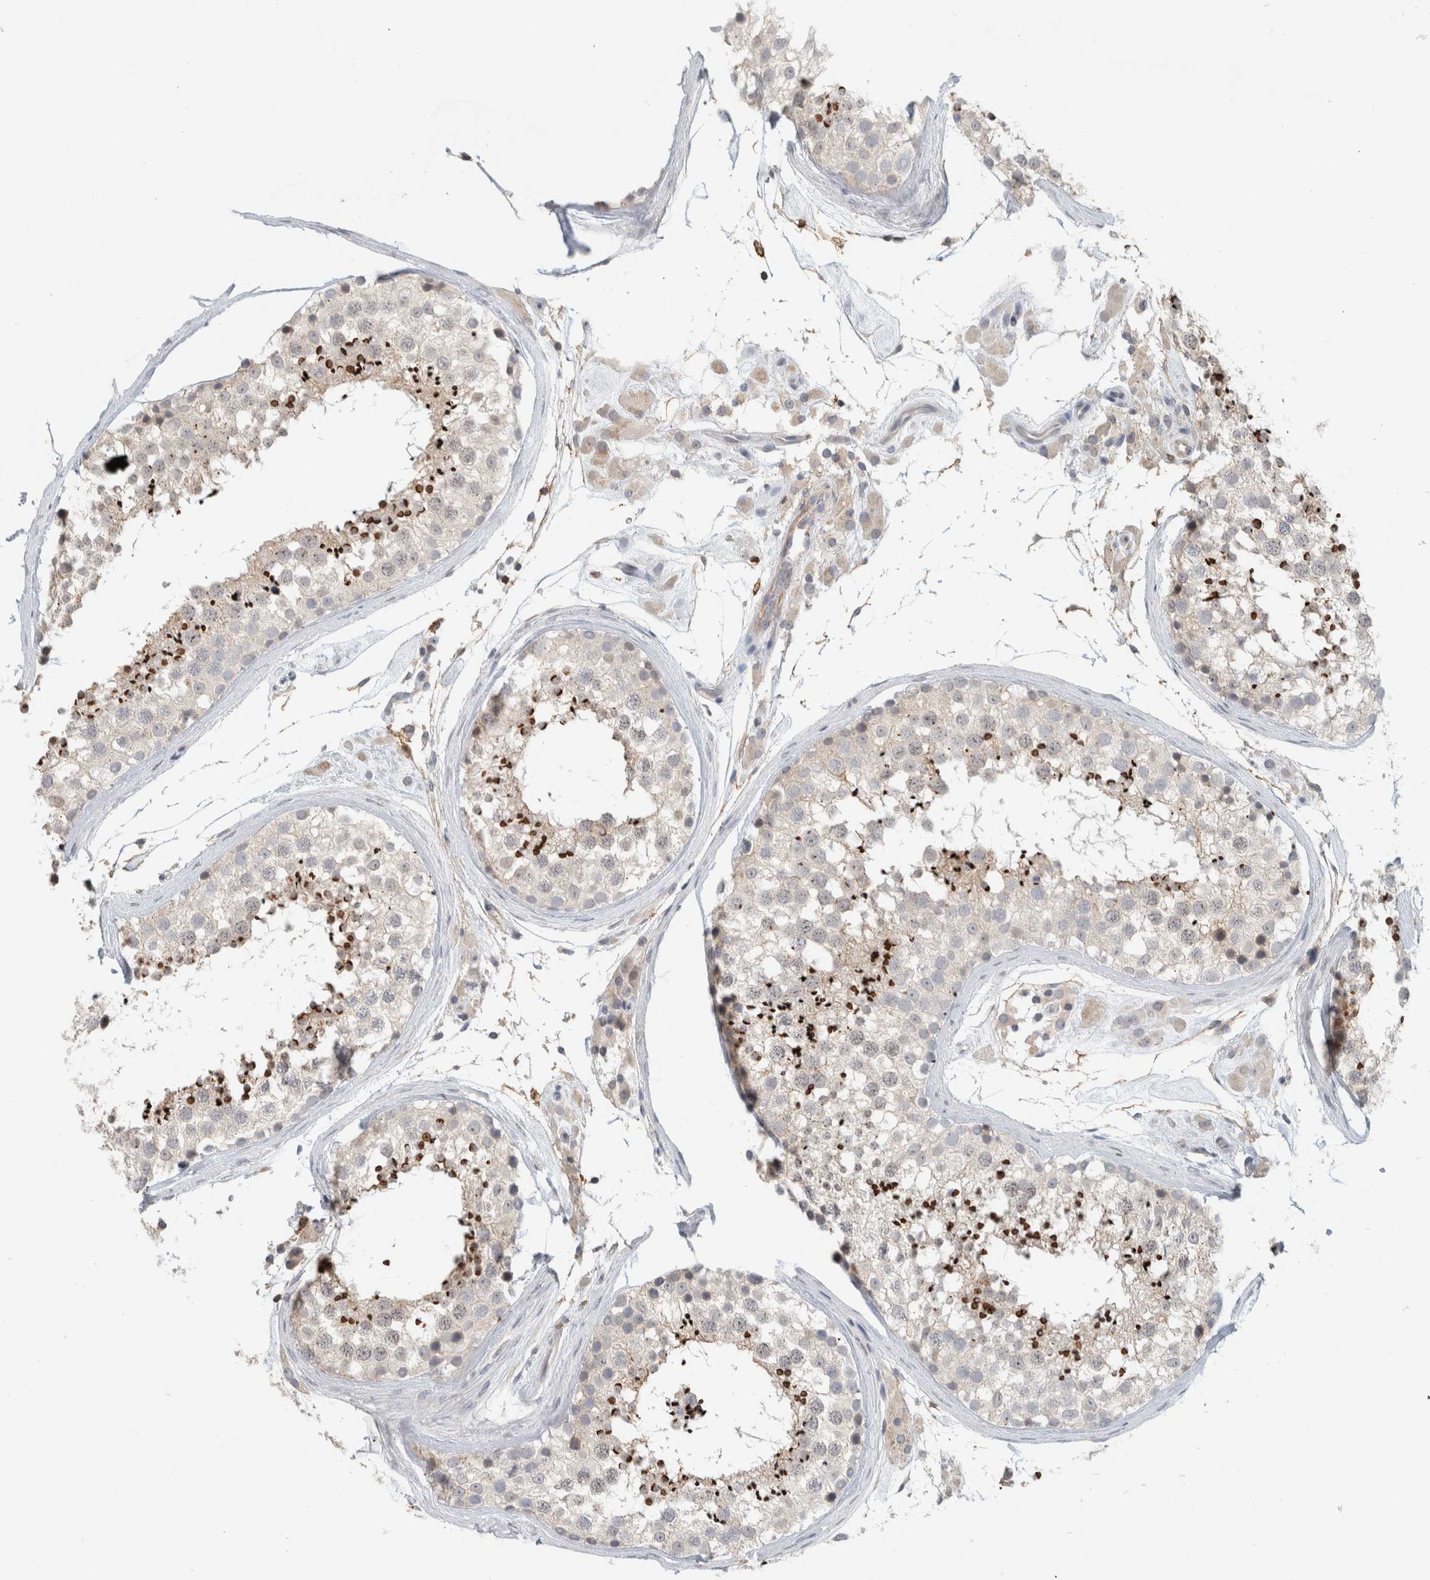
{"staining": {"intensity": "strong", "quantity": "<25%", "location": "cytoplasmic/membranous"}, "tissue": "testis", "cell_type": "Cells in seminiferous ducts", "image_type": "normal", "snomed": [{"axis": "morphology", "description": "Normal tissue, NOS"}, {"axis": "topography", "description": "Testis"}], "caption": "Protein staining of benign testis reveals strong cytoplasmic/membranous staining in approximately <25% of cells in seminiferous ducts.", "gene": "ERCC6L2", "patient": {"sex": "male", "age": 46}}